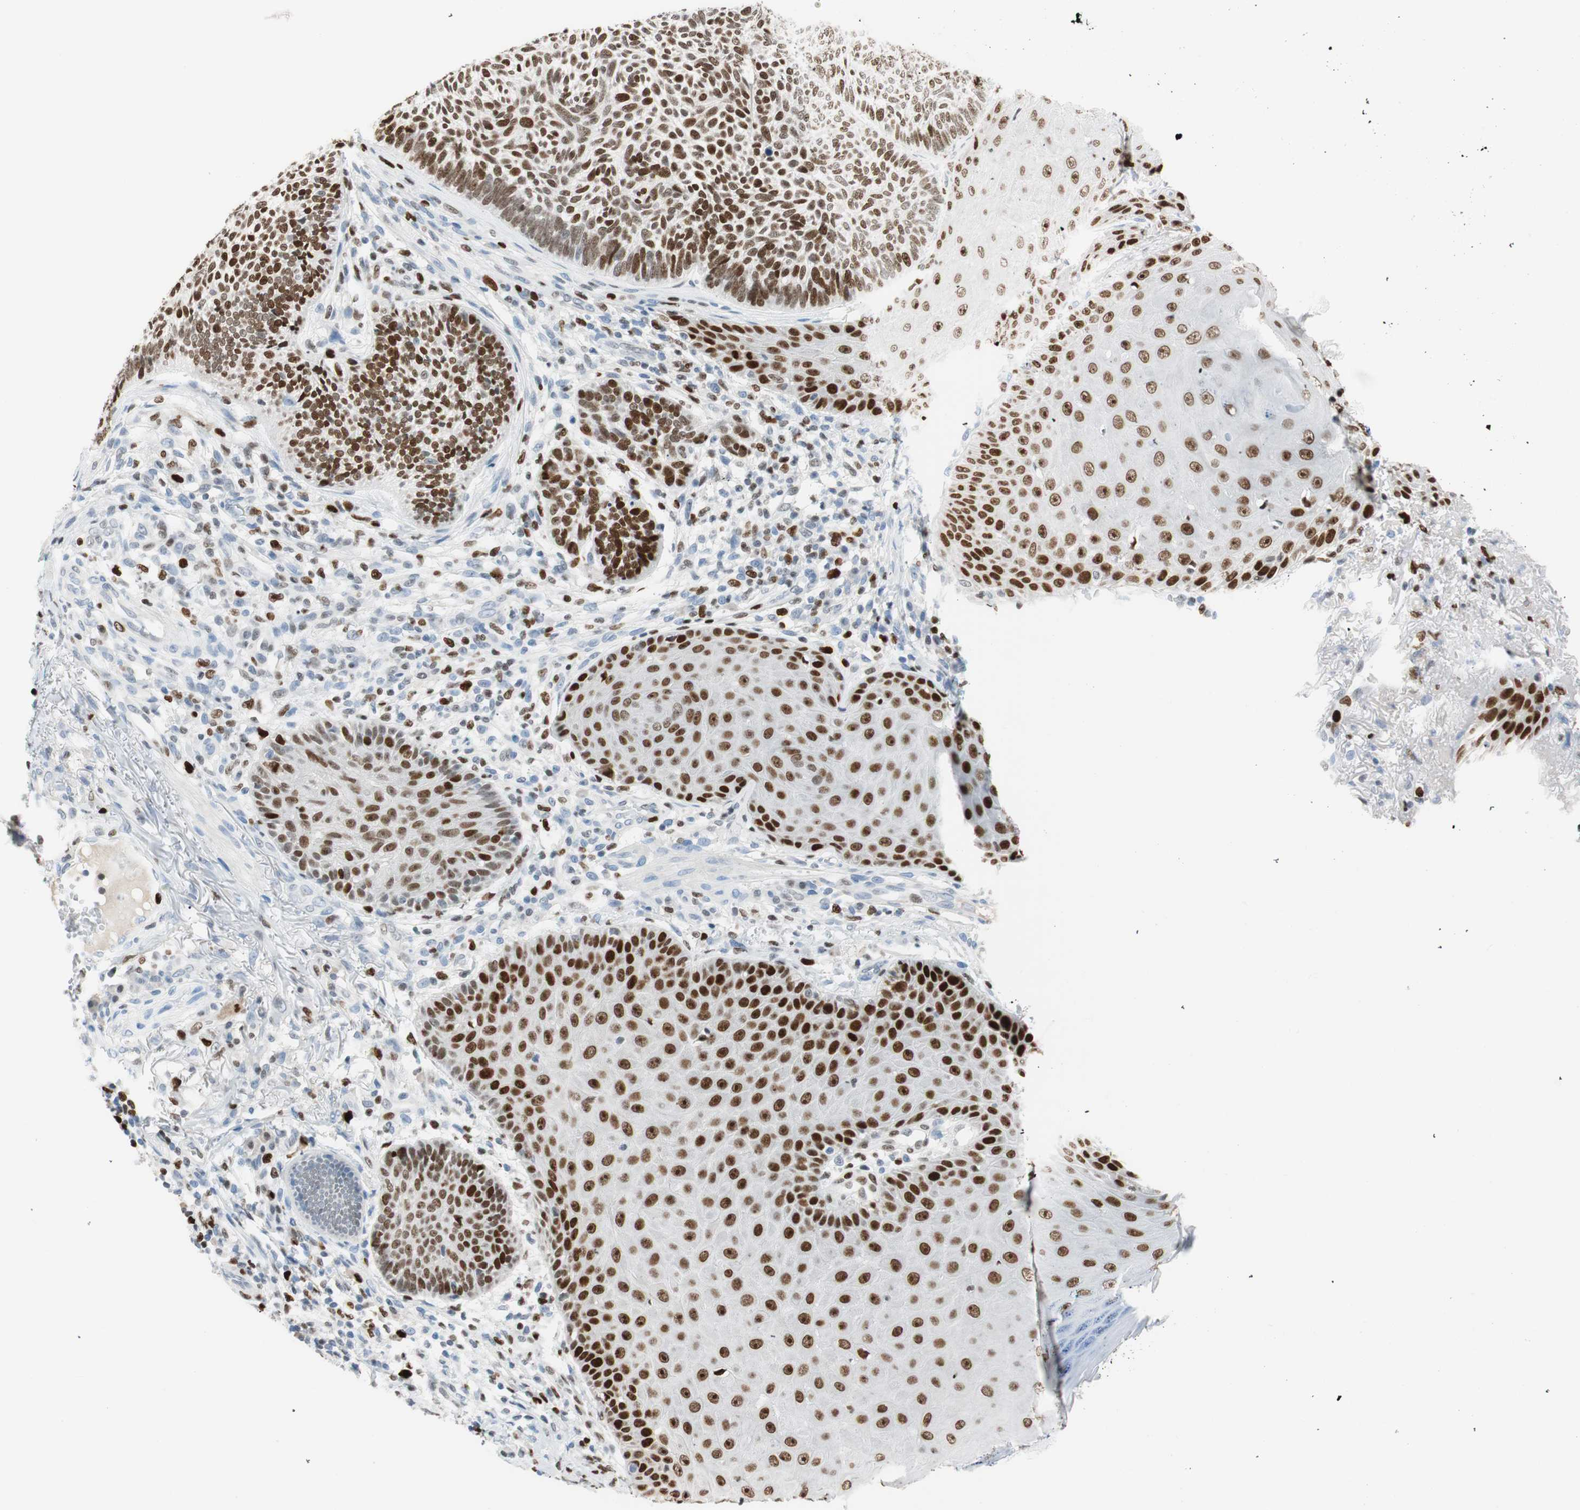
{"staining": {"intensity": "strong", "quantity": ">75%", "location": "nuclear"}, "tissue": "skin cancer", "cell_type": "Tumor cells", "image_type": "cancer", "snomed": [{"axis": "morphology", "description": "Normal tissue, NOS"}, {"axis": "morphology", "description": "Basal cell carcinoma"}, {"axis": "topography", "description": "Skin"}], "caption": "Human skin basal cell carcinoma stained with a brown dye shows strong nuclear positive expression in approximately >75% of tumor cells.", "gene": "EZH2", "patient": {"sex": "male", "age": 52}}